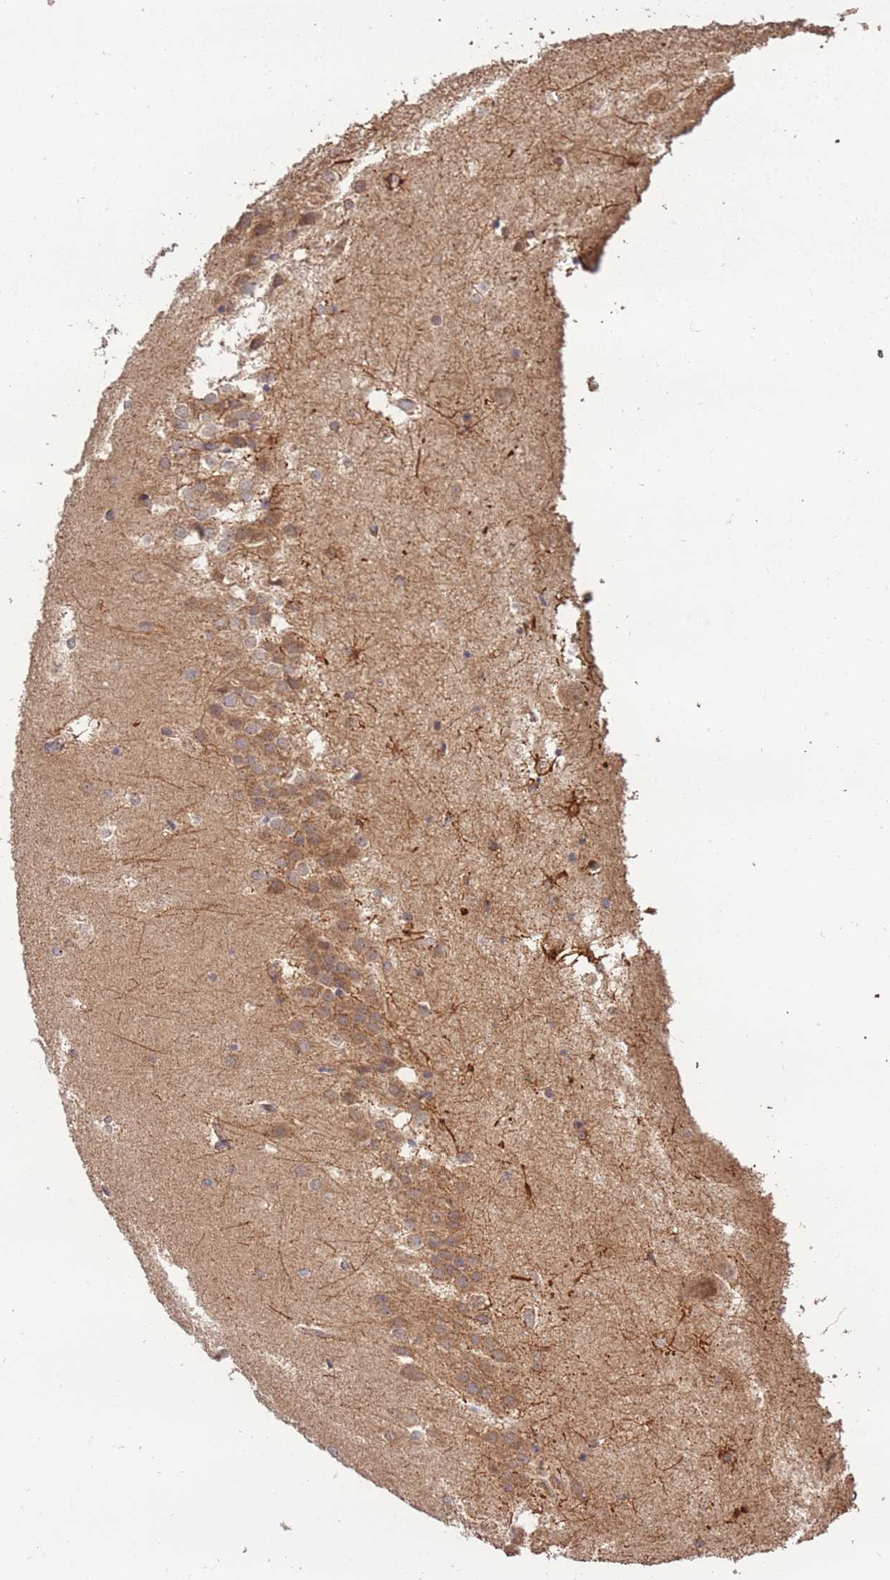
{"staining": {"intensity": "negative", "quantity": "none", "location": "none"}, "tissue": "hippocampus", "cell_type": "Glial cells", "image_type": "normal", "snomed": [{"axis": "morphology", "description": "Normal tissue, NOS"}, {"axis": "topography", "description": "Hippocampus"}], "caption": "Photomicrograph shows no significant protein positivity in glial cells of normal hippocampus. Nuclei are stained in blue.", "gene": "RGS14", "patient": {"sex": "female", "age": 52}}